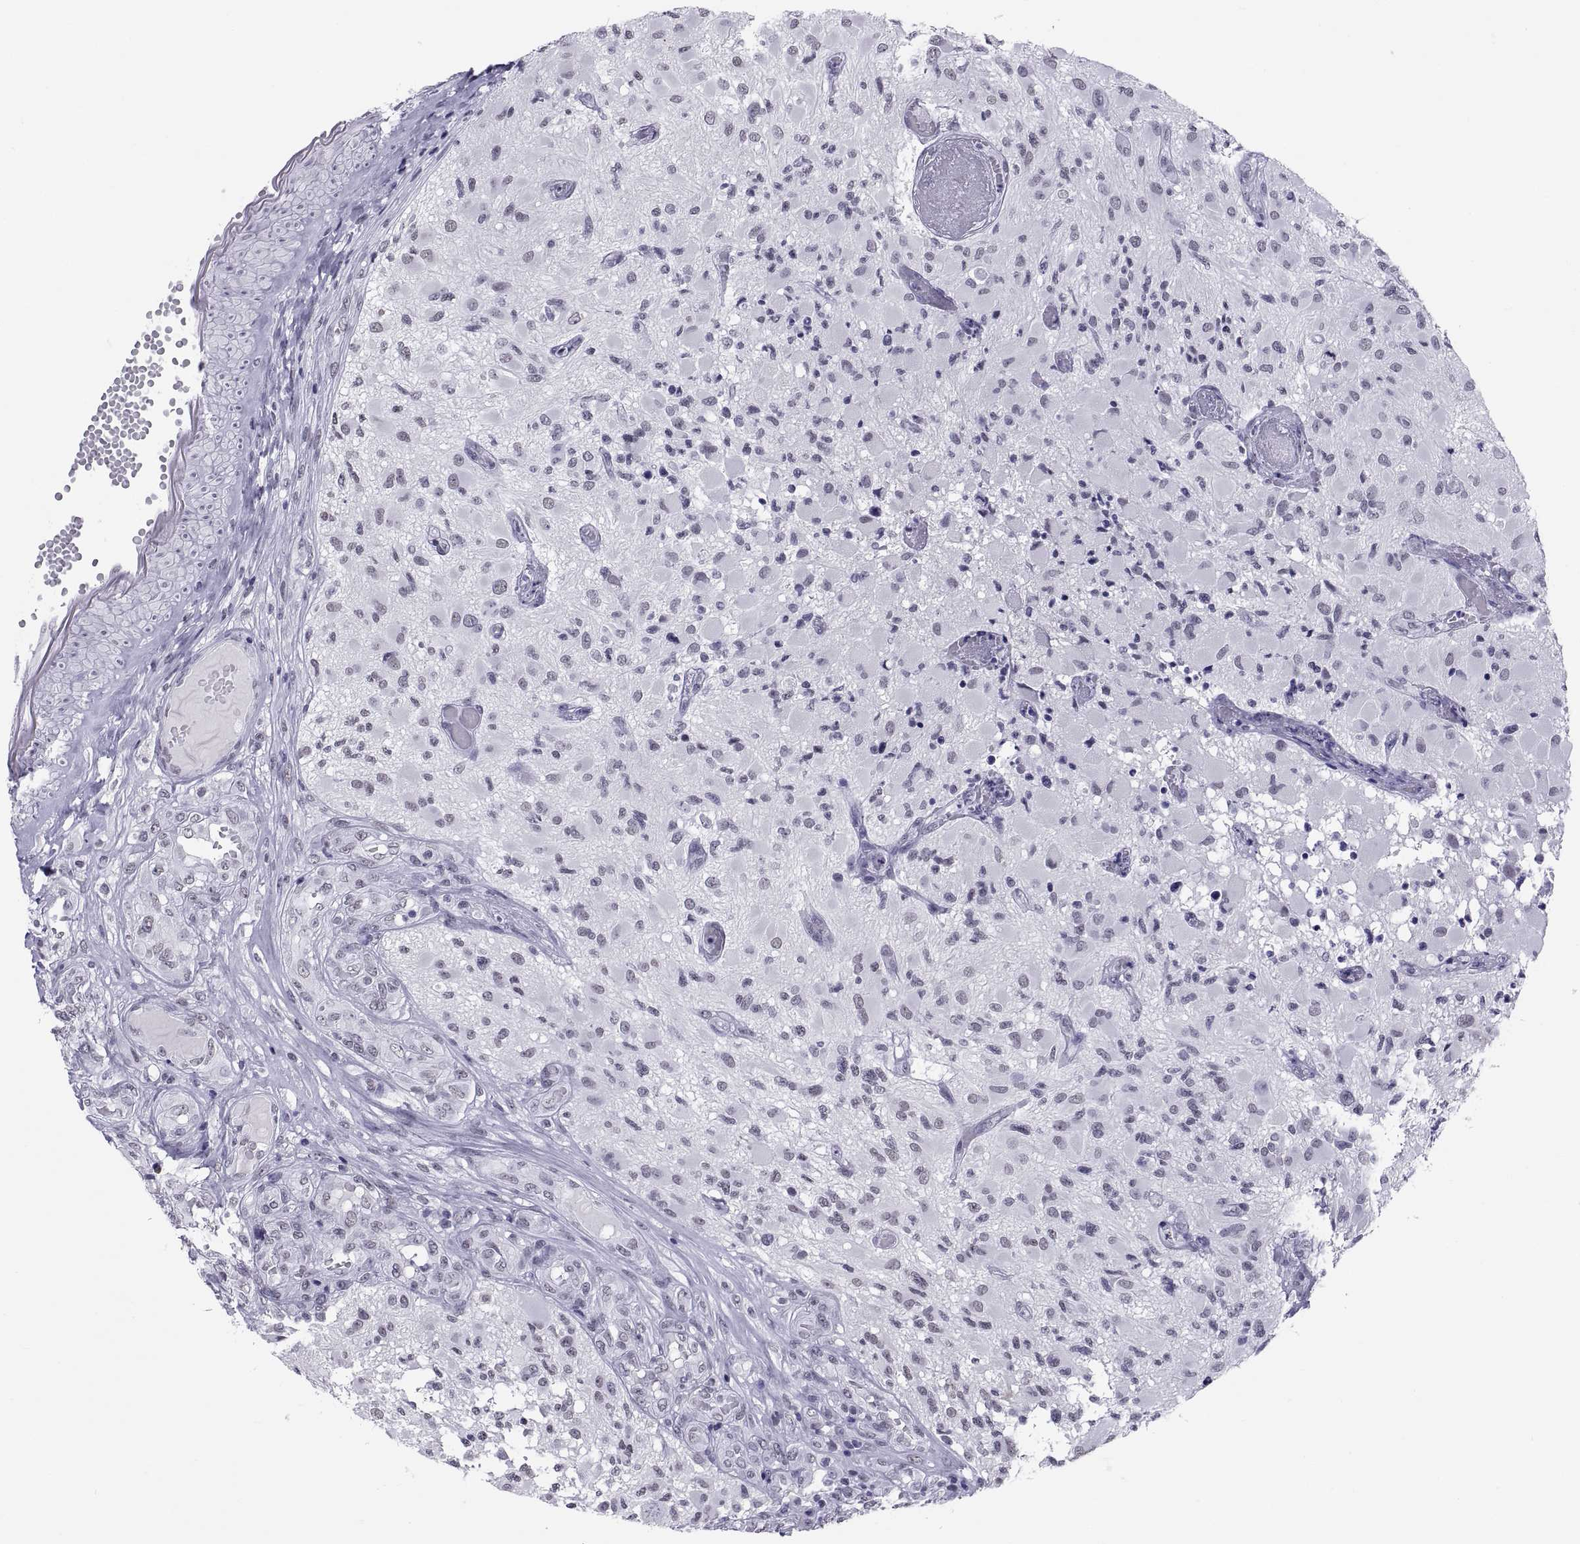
{"staining": {"intensity": "negative", "quantity": "none", "location": "none"}, "tissue": "glioma", "cell_type": "Tumor cells", "image_type": "cancer", "snomed": [{"axis": "morphology", "description": "Glioma, malignant, High grade"}, {"axis": "topography", "description": "Brain"}], "caption": "This image is of glioma stained with IHC to label a protein in brown with the nuclei are counter-stained blue. There is no staining in tumor cells. (Stains: DAB (3,3'-diaminobenzidine) IHC with hematoxylin counter stain, Microscopy: brightfield microscopy at high magnification).", "gene": "NEUROD6", "patient": {"sex": "female", "age": 63}}